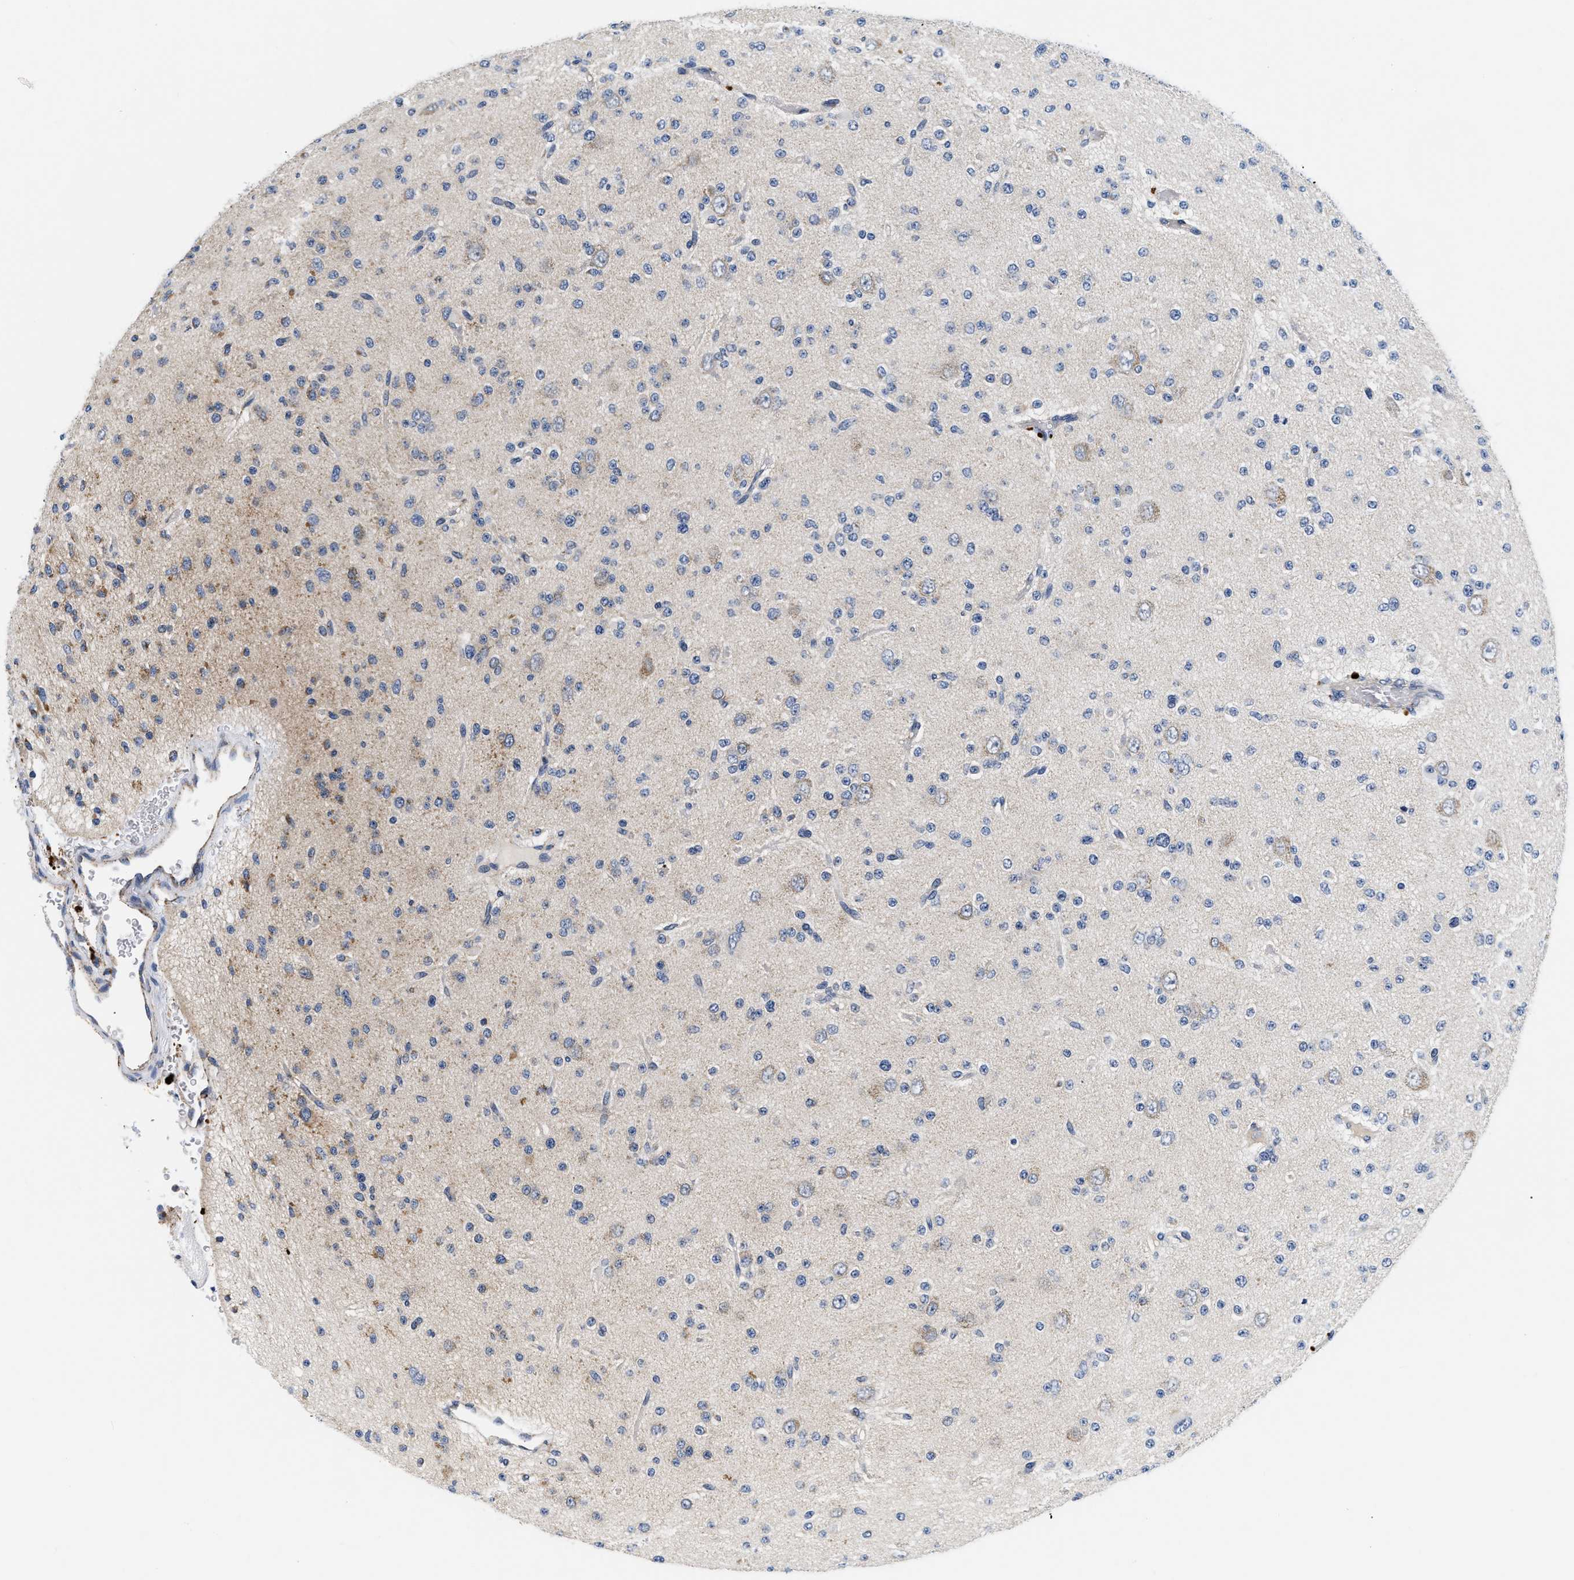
{"staining": {"intensity": "negative", "quantity": "none", "location": "none"}, "tissue": "glioma", "cell_type": "Tumor cells", "image_type": "cancer", "snomed": [{"axis": "morphology", "description": "Glioma, malignant, Low grade"}, {"axis": "topography", "description": "Brain"}], "caption": "Photomicrograph shows no significant protein staining in tumor cells of glioma.", "gene": "PDP1", "patient": {"sex": "male", "age": 38}}